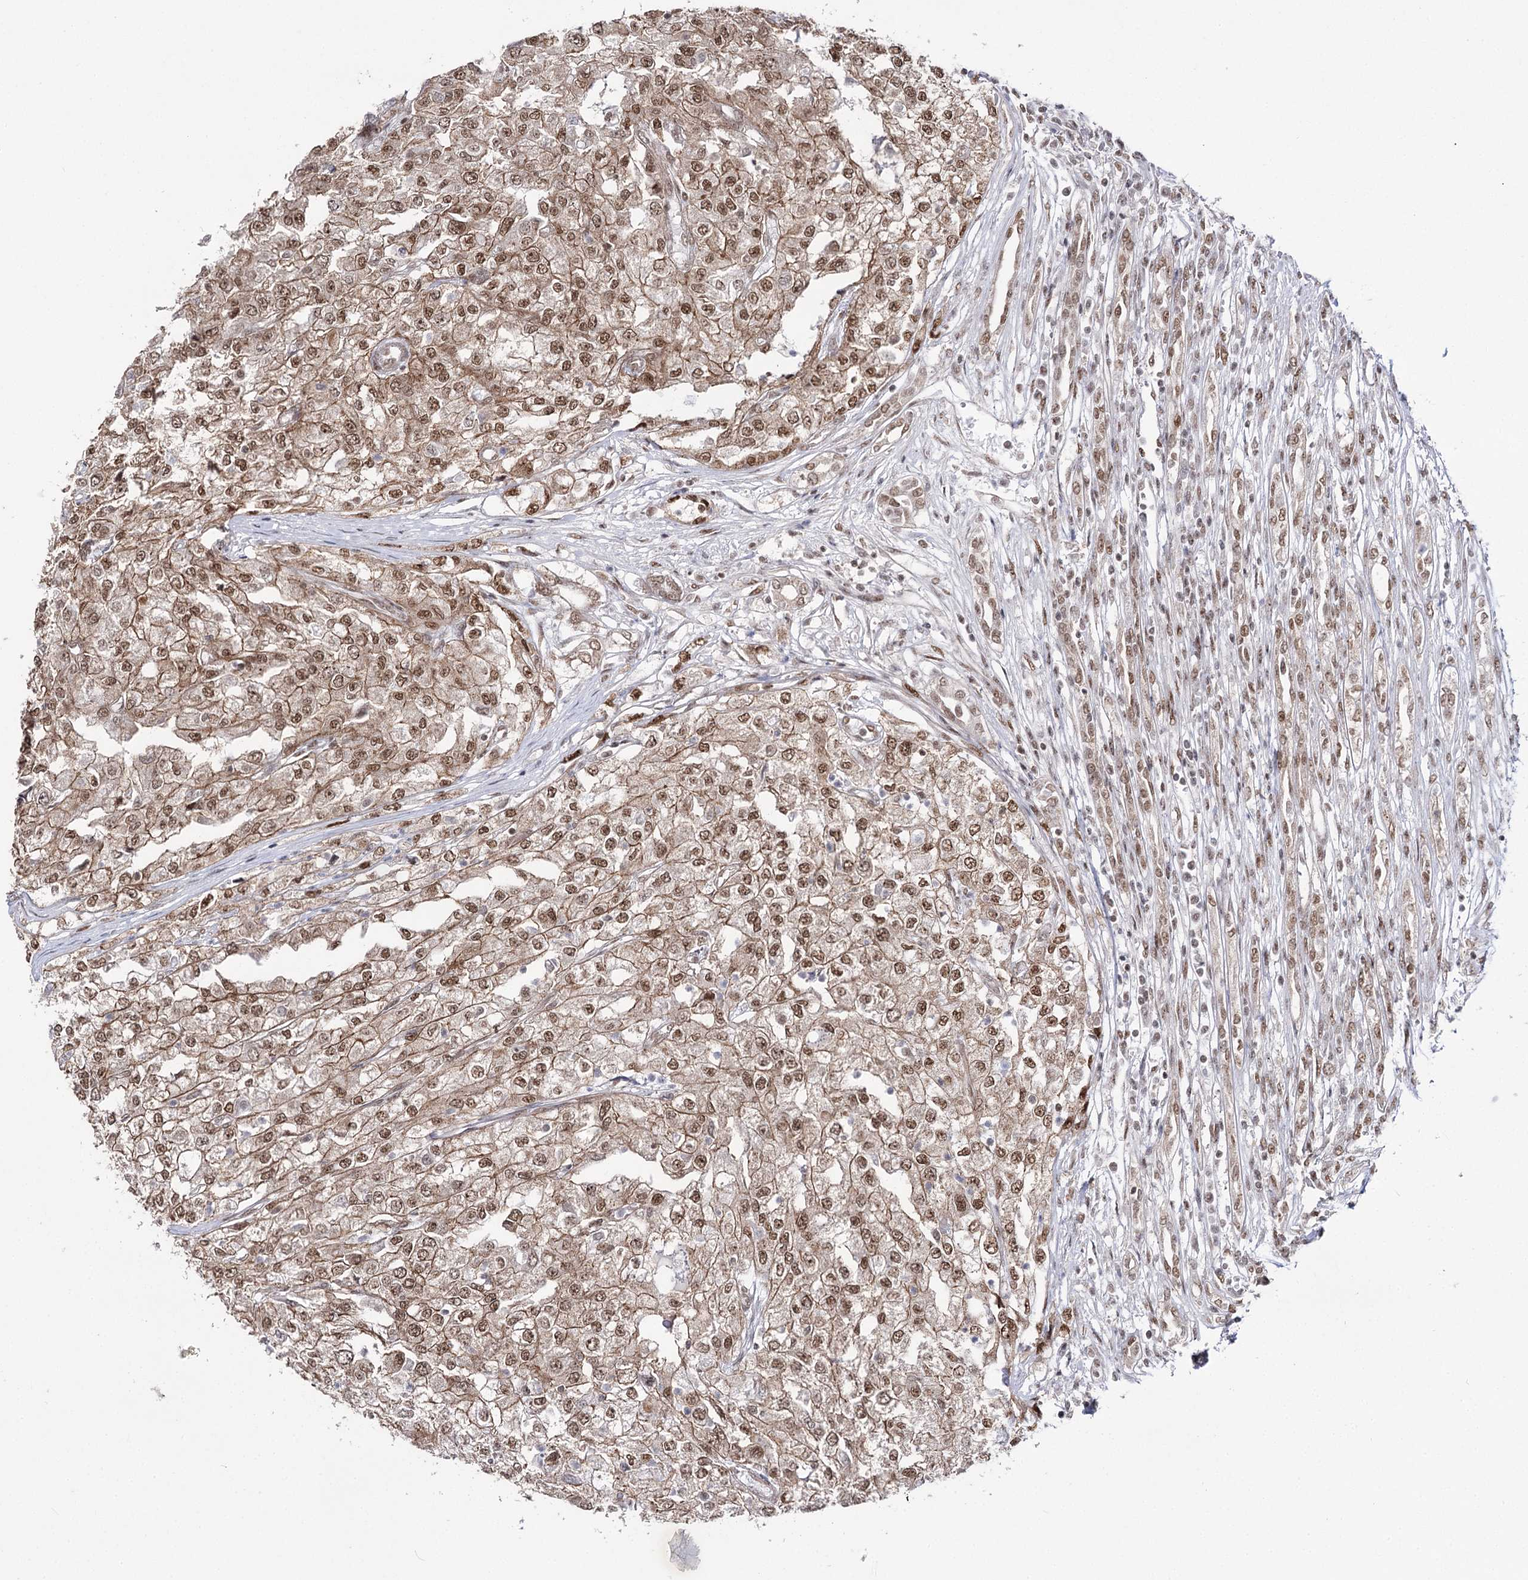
{"staining": {"intensity": "moderate", "quantity": ">75%", "location": "cytoplasmic/membranous,nuclear"}, "tissue": "renal cancer", "cell_type": "Tumor cells", "image_type": "cancer", "snomed": [{"axis": "morphology", "description": "Adenocarcinoma, NOS"}, {"axis": "topography", "description": "Kidney"}], "caption": "This micrograph demonstrates IHC staining of human renal cancer, with medium moderate cytoplasmic/membranous and nuclear positivity in approximately >75% of tumor cells.", "gene": "VGLL4", "patient": {"sex": "female", "age": 54}}